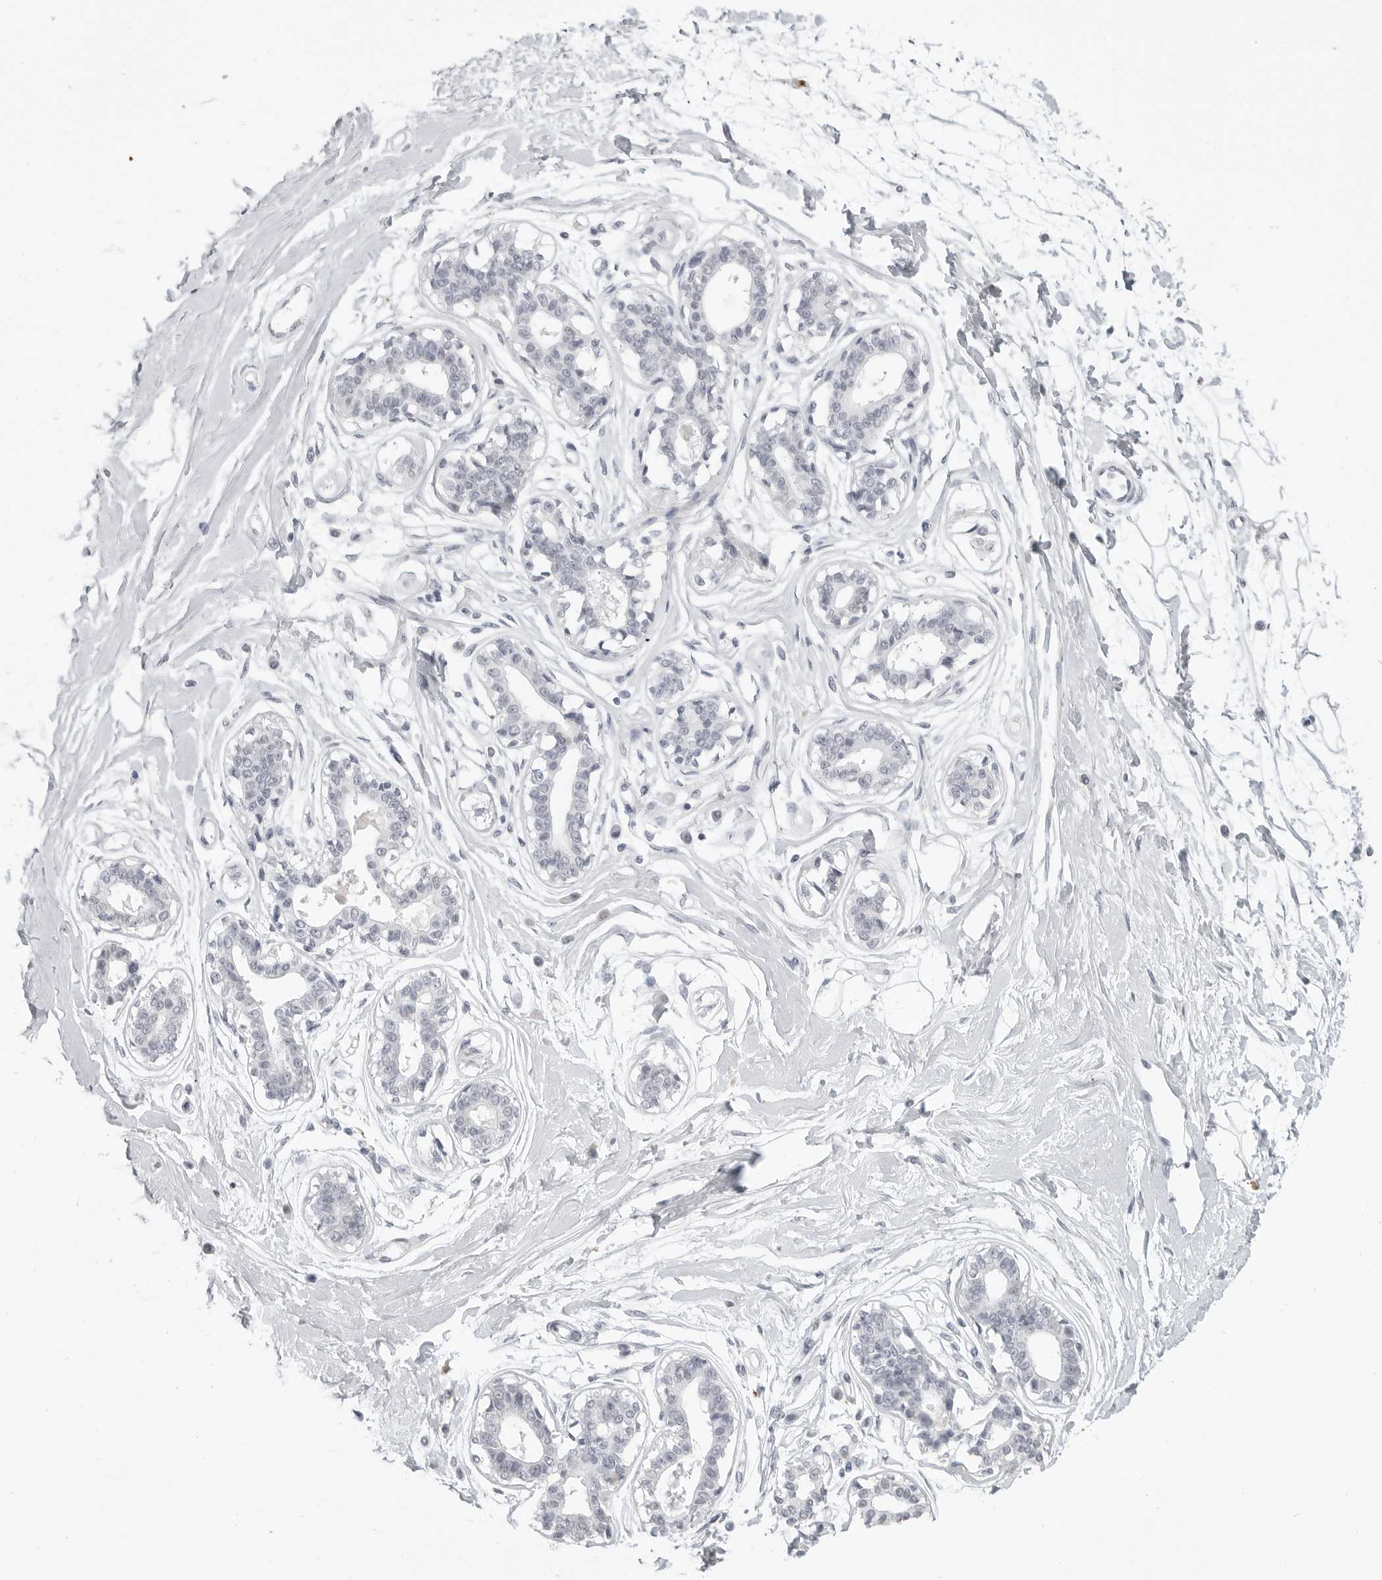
{"staining": {"intensity": "negative", "quantity": "none", "location": "none"}, "tissue": "breast", "cell_type": "Glandular cells", "image_type": "normal", "snomed": [{"axis": "morphology", "description": "Normal tissue, NOS"}, {"axis": "topography", "description": "Breast"}], "caption": "IHC histopathology image of benign human breast stained for a protein (brown), which reveals no staining in glandular cells.", "gene": "PRSS1", "patient": {"sex": "female", "age": 45}}